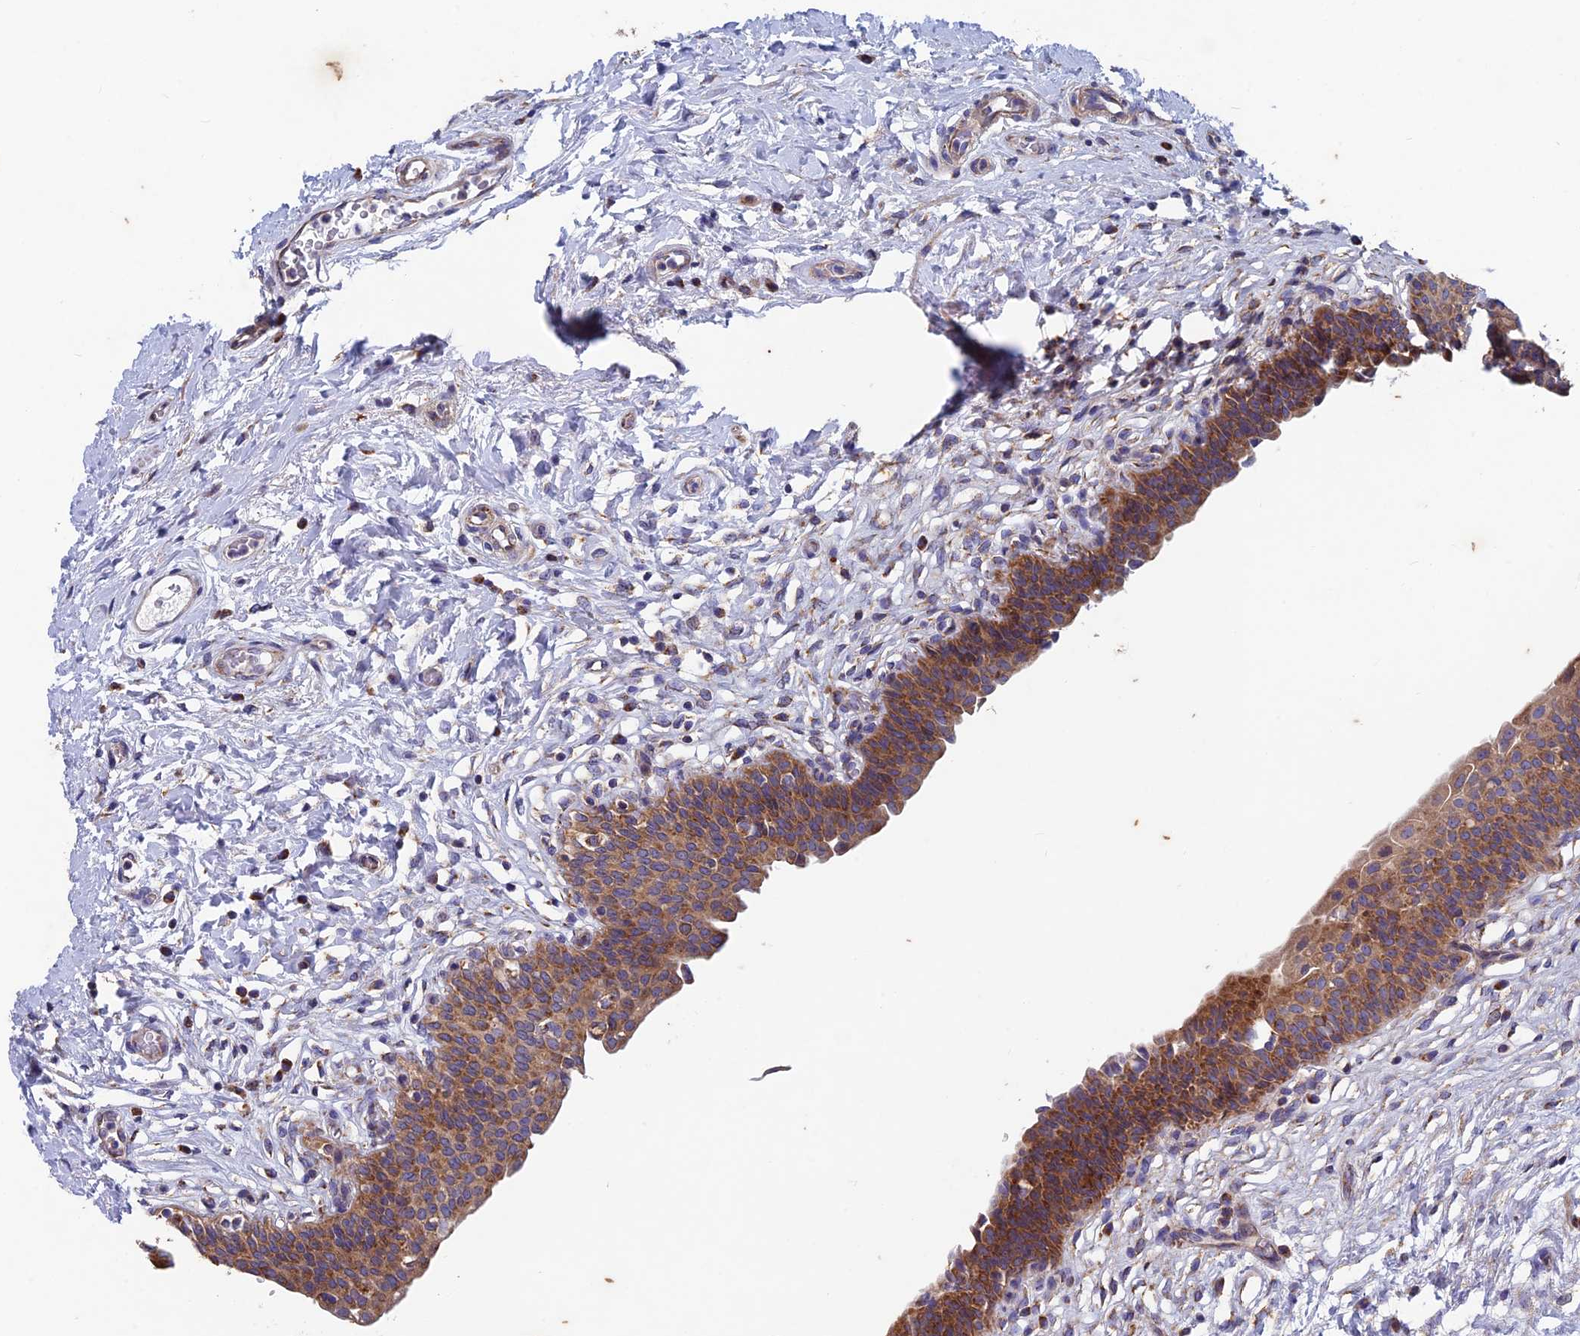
{"staining": {"intensity": "moderate", "quantity": ">75%", "location": "cytoplasmic/membranous"}, "tissue": "urinary bladder", "cell_type": "Urothelial cells", "image_type": "normal", "snomed": [{"axis": "morphology", "description": "Normal tissue, NOS"}, {"axis": "topography", "description": "Urinary bladder"}], "caption": "Urinary bladder was stained to show a protein in brown. There is medium levels of moderate cytoplasmic/membranous staining in about >75% of urothelial cells. The protein is shown in brown color, while the nuclei are stained blue.", "gene": "AP4S1", "patient": {"sex": "male", "age": 83}}